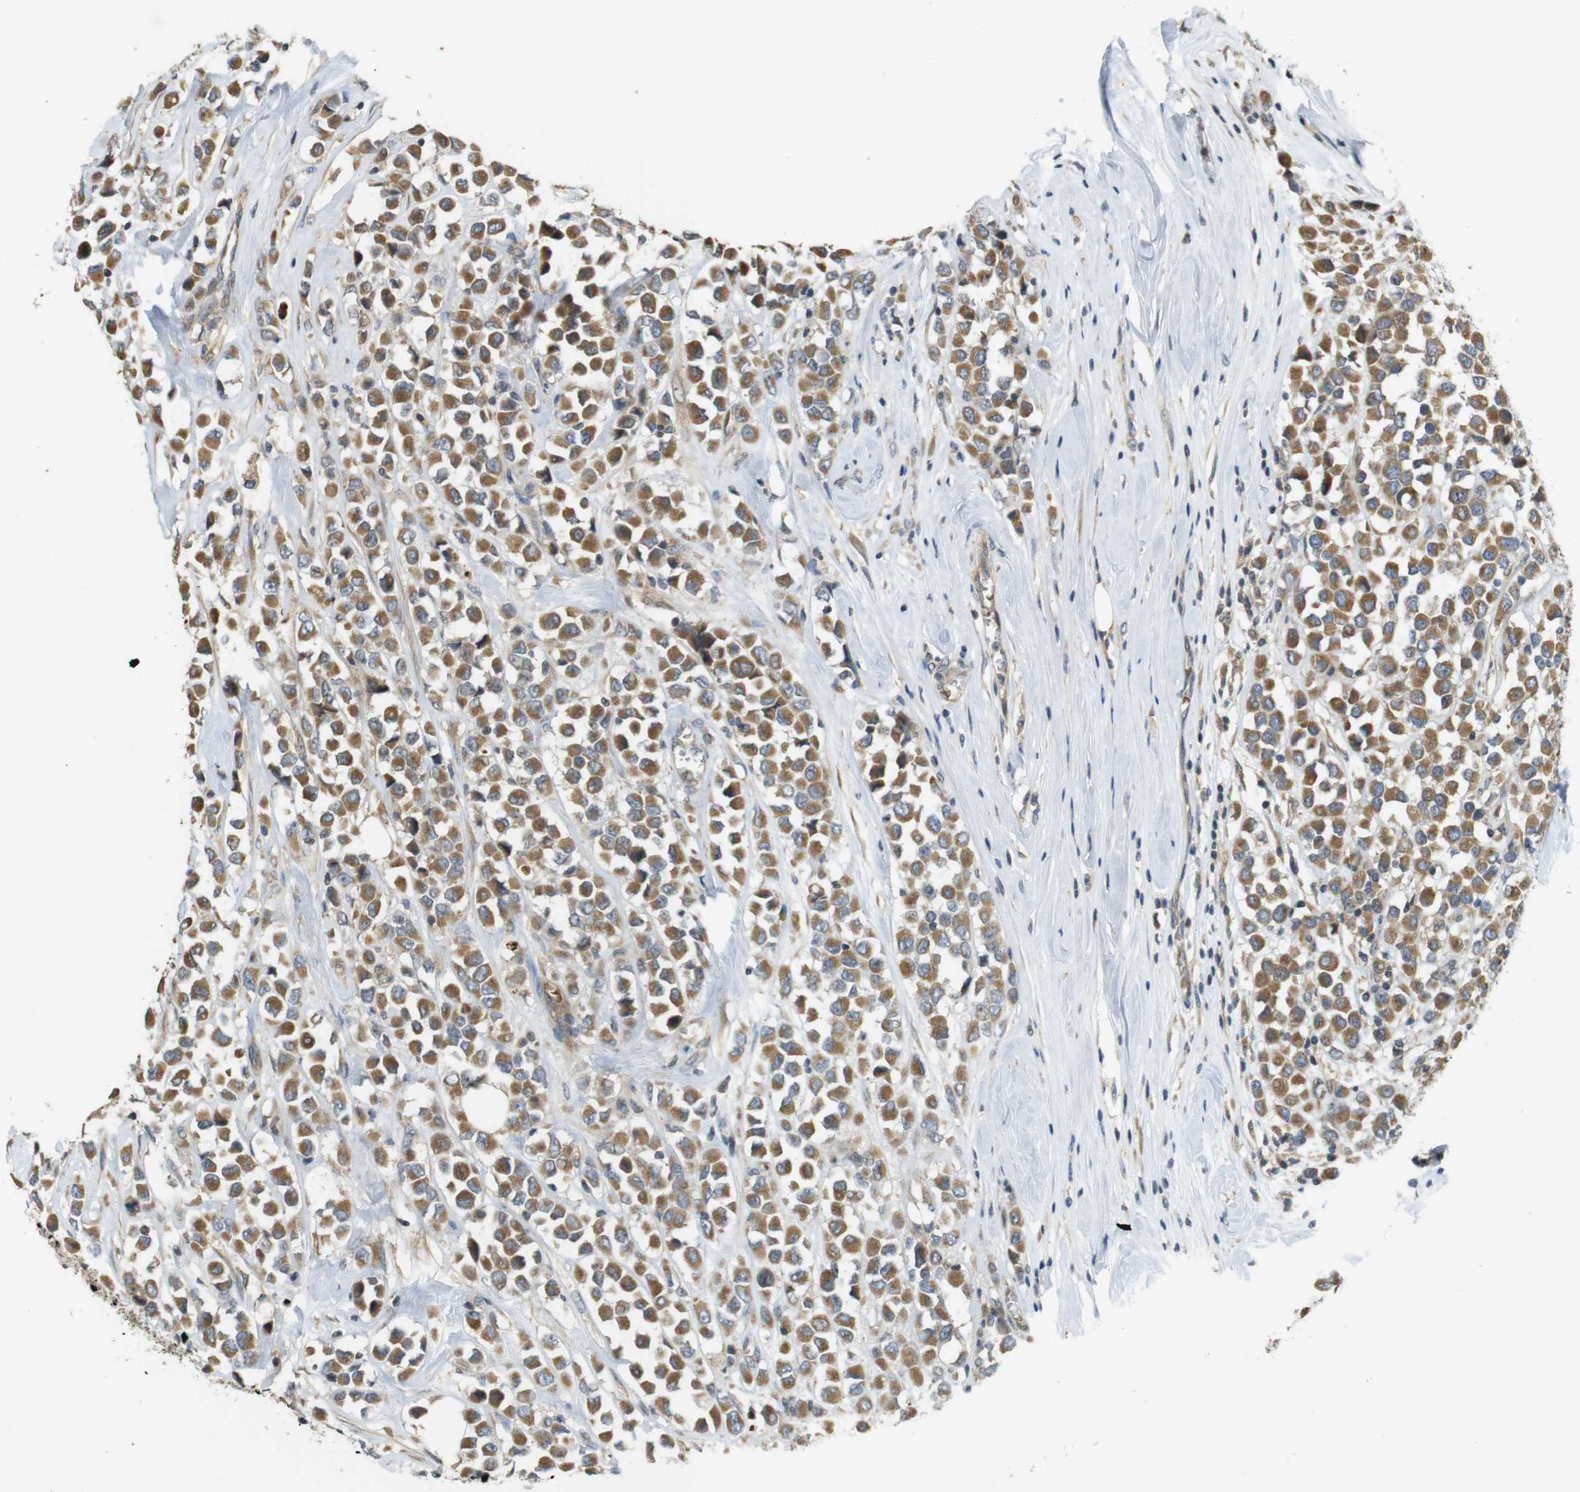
{"staining": {"intensity": "moderate", "quantity": ">75%", "location": "cytoplasmic/membranous"}, "tissue": "breast cancer", "cell_type": "Tumor cells", "image_type": "cancer", "snomed": [{"axis": "morphology", "description": "Duct carcinoma"}, {"axis": "topography", "description": "Breast"}], "caption": "DAB immunohistochemical staining of human intraductal carcinoma (breast) demonstrates moderate cytoplasmic/membranous protein positivity in about >75% of tumor cells.", "gene": "CLTC", "patient": {"sex": "female", "age": 61}}